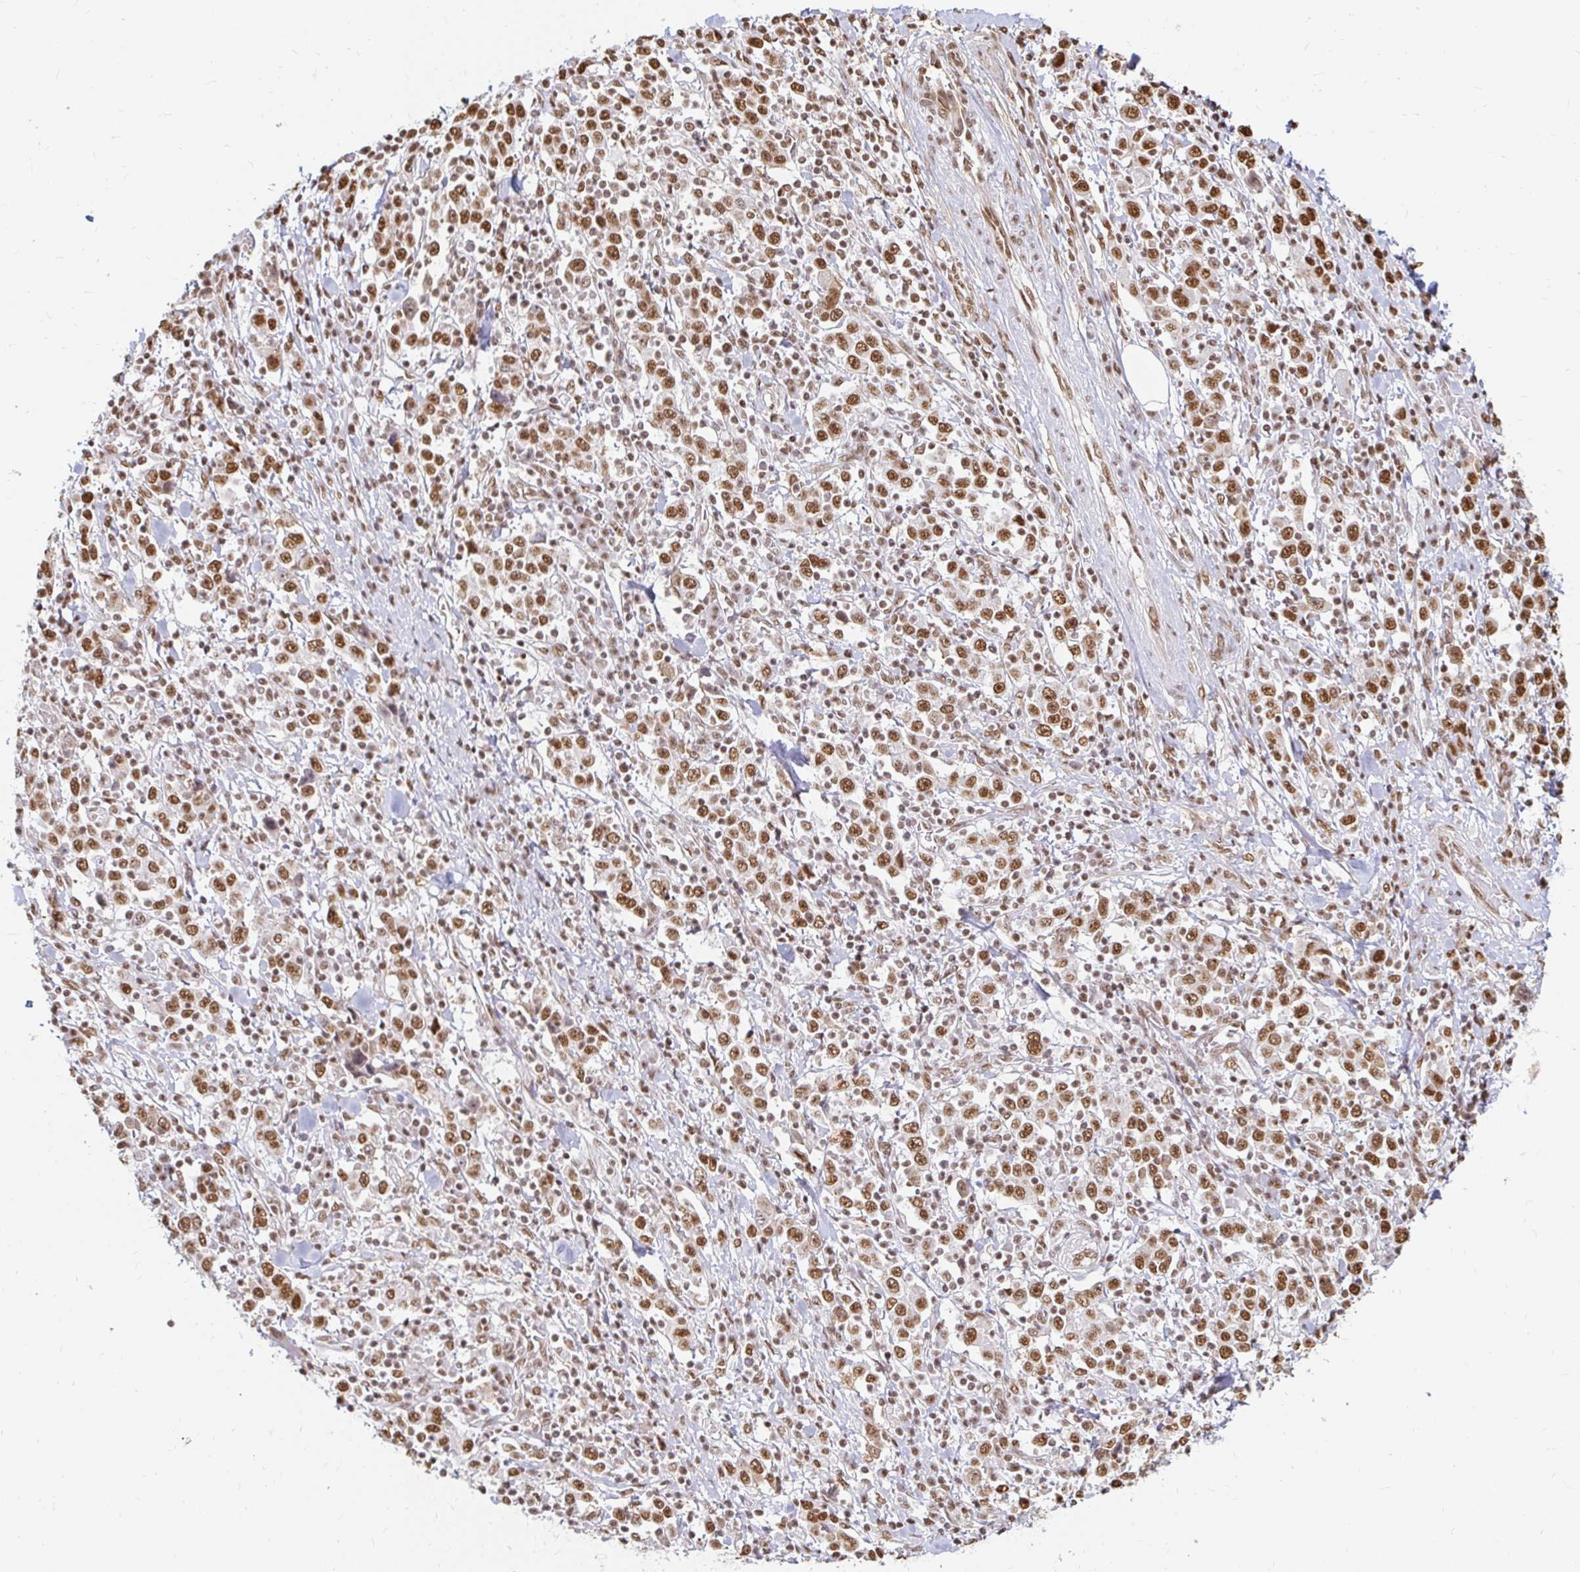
{"staining": {"intensity": "strong", "quantity": ">75%", "location": "nuclear"}, "tissue": "stomach cancer", "cell_type": "Tumor cells", "image_type": "cancer", "snomed": [{"axis": "morphology", "description": "Normal tissue, NOS"}, {"axis": "morphology", "description": "Adenocarcinoma, NOS"}, {"axis": "topography", "description": "Stomach, upper"}, {"axis": "topography", "description": "Stomach"}], "caption": "Brown immunohistochemical staining in stomach cancer shows strong nuclear staining in about >75% of tumor cells.", "gene": "HNRNPU", "patient": {"sex": "male", "age": 59}}